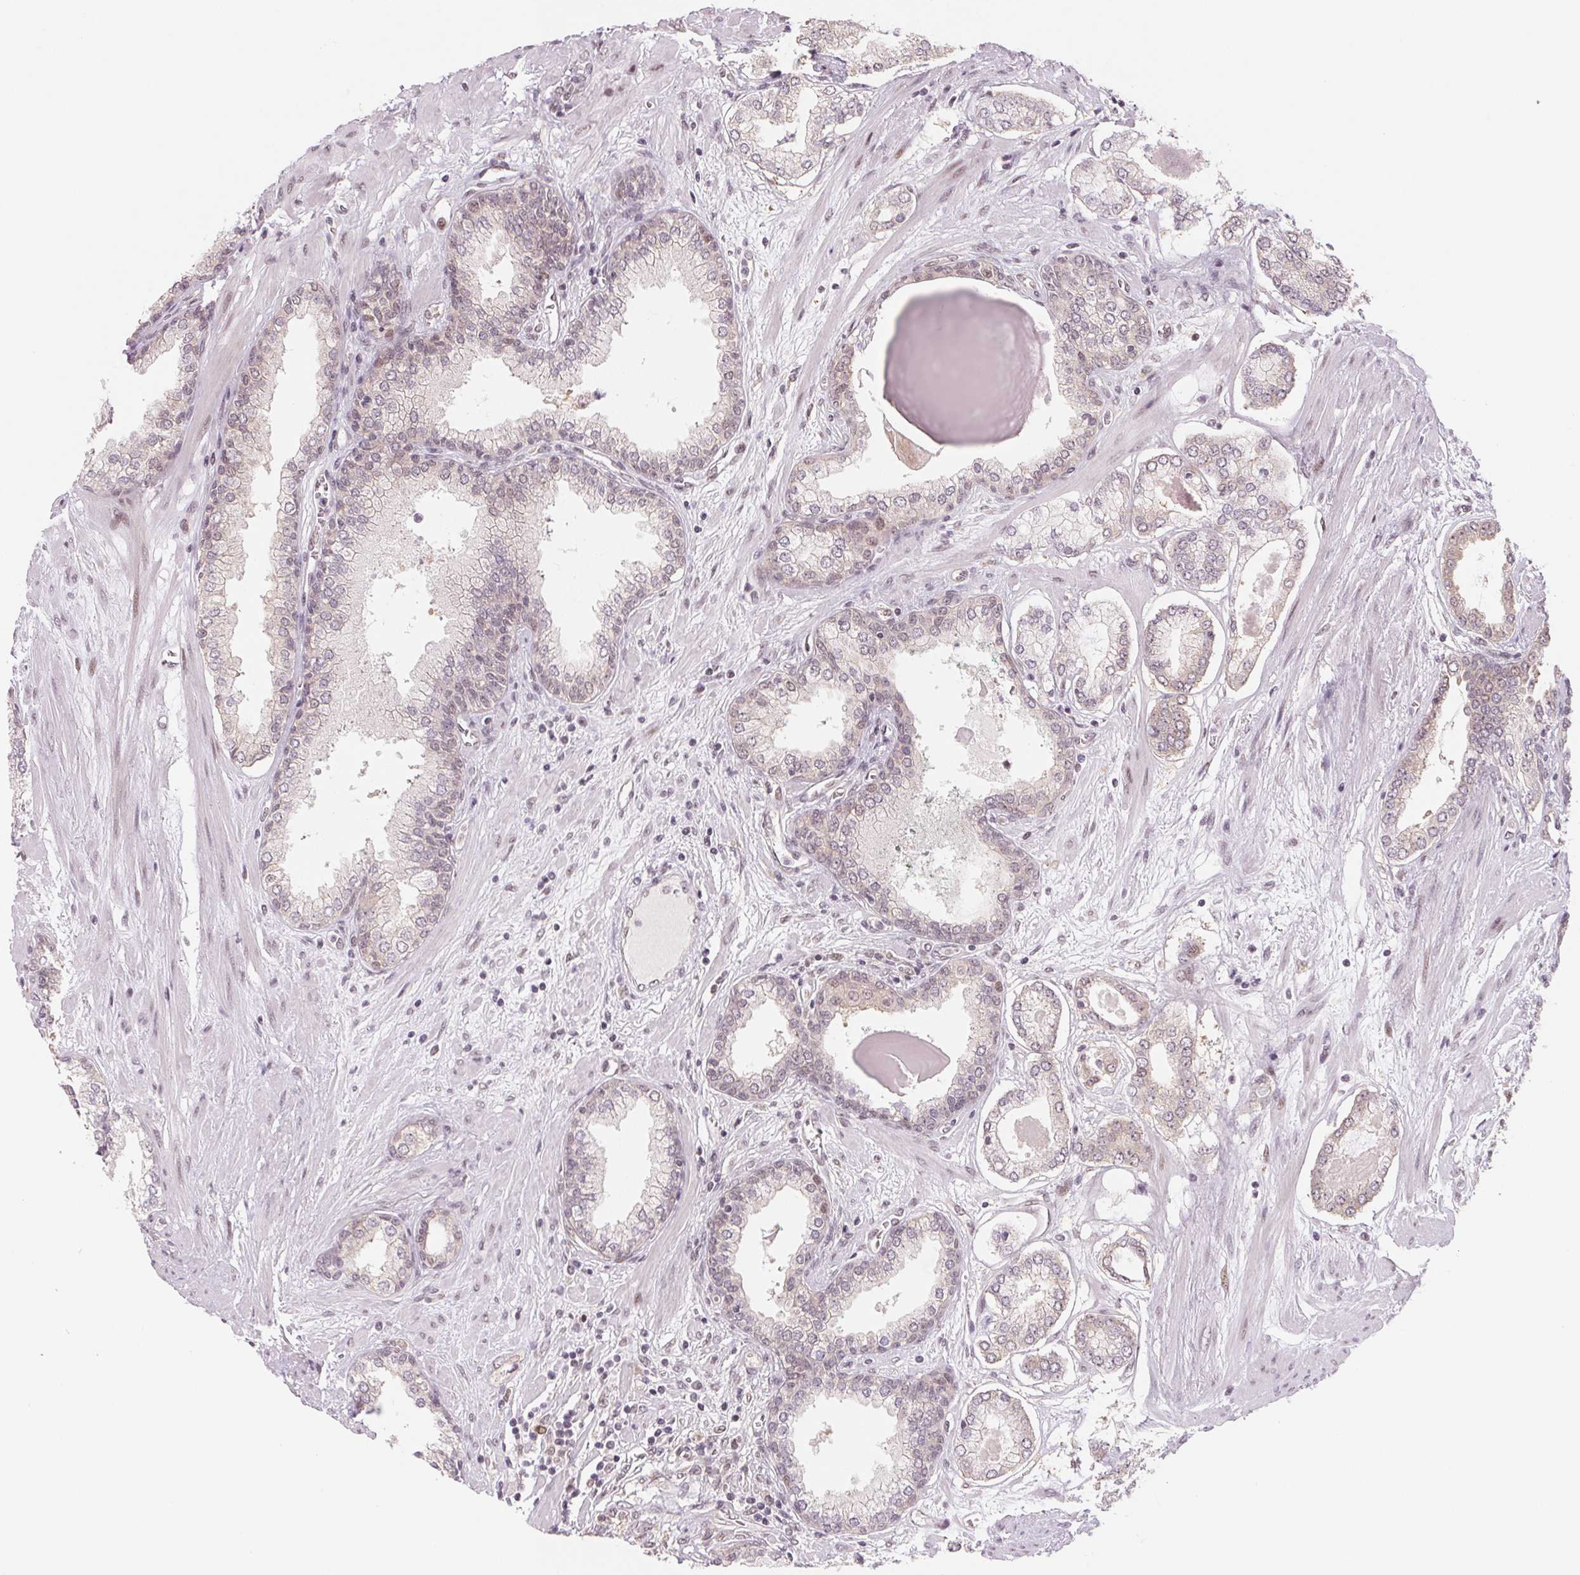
{"staining": {"intensity": "negative", "quantity": "none", "location": "none"}, "tissue": "prostate cancer", "cell_type": "Tumor cells", "image_type": "cancer", "snomed": [{"axis": "morphology", "description": "Adenocarcinoma, Low grade"}, {"axis": "topography", "description": "Prostate"}], "caption": "Histopathology image shows no protein staining in tumor cells of prostate cancer tissue. (Stains: DAB IHC with hematoxylin counter stain, Microscopy: brightfield microscopy at high magnification).", "gene": "DNAJB6", "patient": {"sex": "male", "age": 64}}